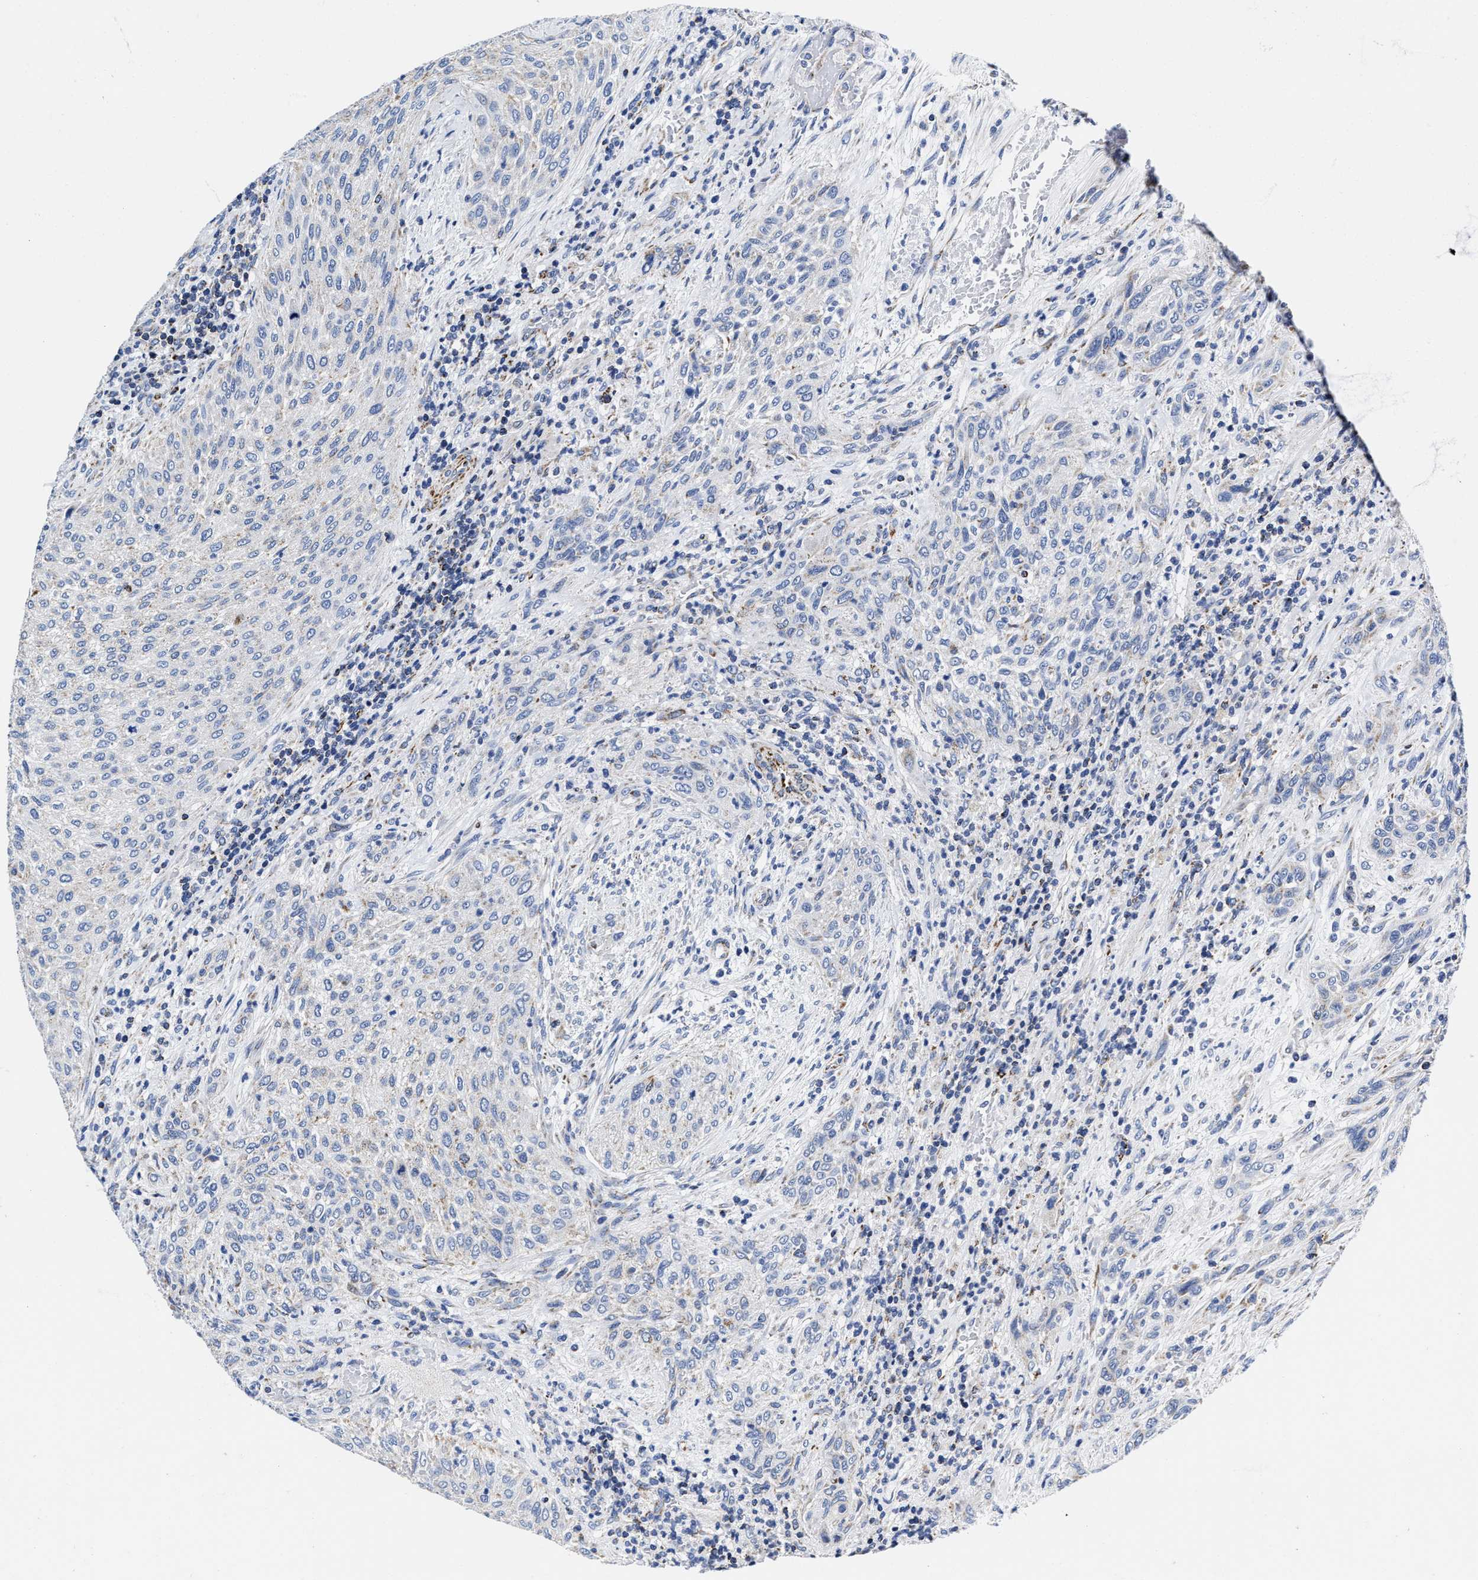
{"staining": {"intensity": "negative", "quantity": "none", "location": "none"}, "tissue": "urothelial cancer", "cell_type": "Tumor cells", "image_type": "cancer", "snomed": [{"axis": "morphology", "description": "Urothelial carcinoma, Low grade"}, {"axis": "morphology", "description": "Urothelial carcinoma, High grade"}, {"axis": "topography", "description": "Urinary bladder"}], "caption": "DAB immunohistochemical staining of urothelial cancer exhibits no significant staining in tumor cells.", "gene": "HINT2", "patient": {"sex": "male", "age": 35}}